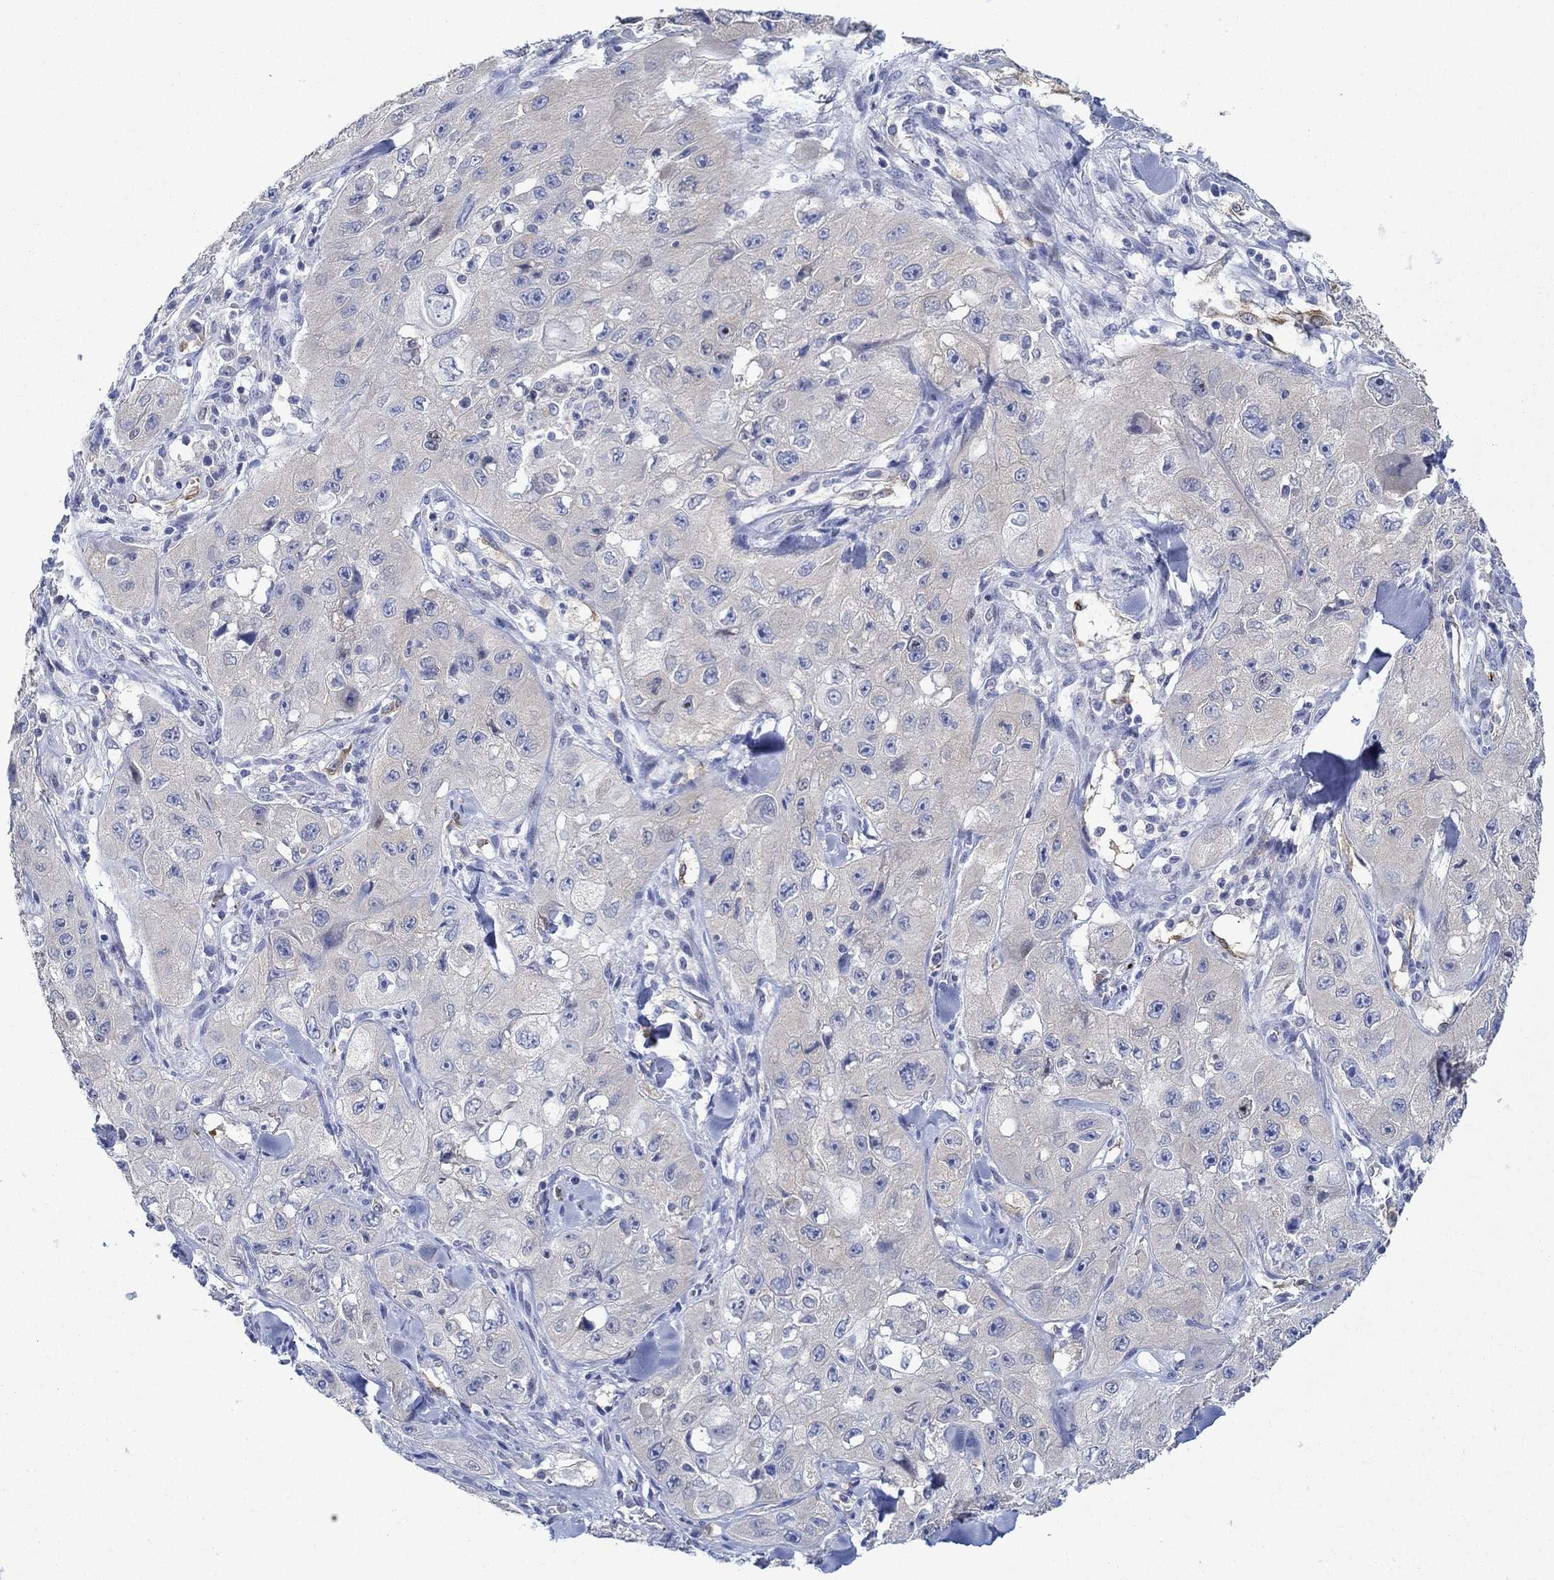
{"staining": {"intensity": "negative", "quantity": "none", "location": "none"}, "tissue": "skin cancer", "cell_type": "Tumor cells", "image_type": "cancer", "snomed": [{"axis": "morphology", "description": "Squamous cell carcinoma, NOS"}, {"axis": "topography", "description": "Skin"}, {"axis": "topography", "description": "Subcutis"}], "caption": "The micrograph demonstrates no staining of tumor cells in skin squamous cell carcinoma. (DAB (3,3'-diaminobenzidine) immunohistochemistry, high magnification).", "gene": "SLC27A3", "patient": {"sex": "male", "age": 73}}